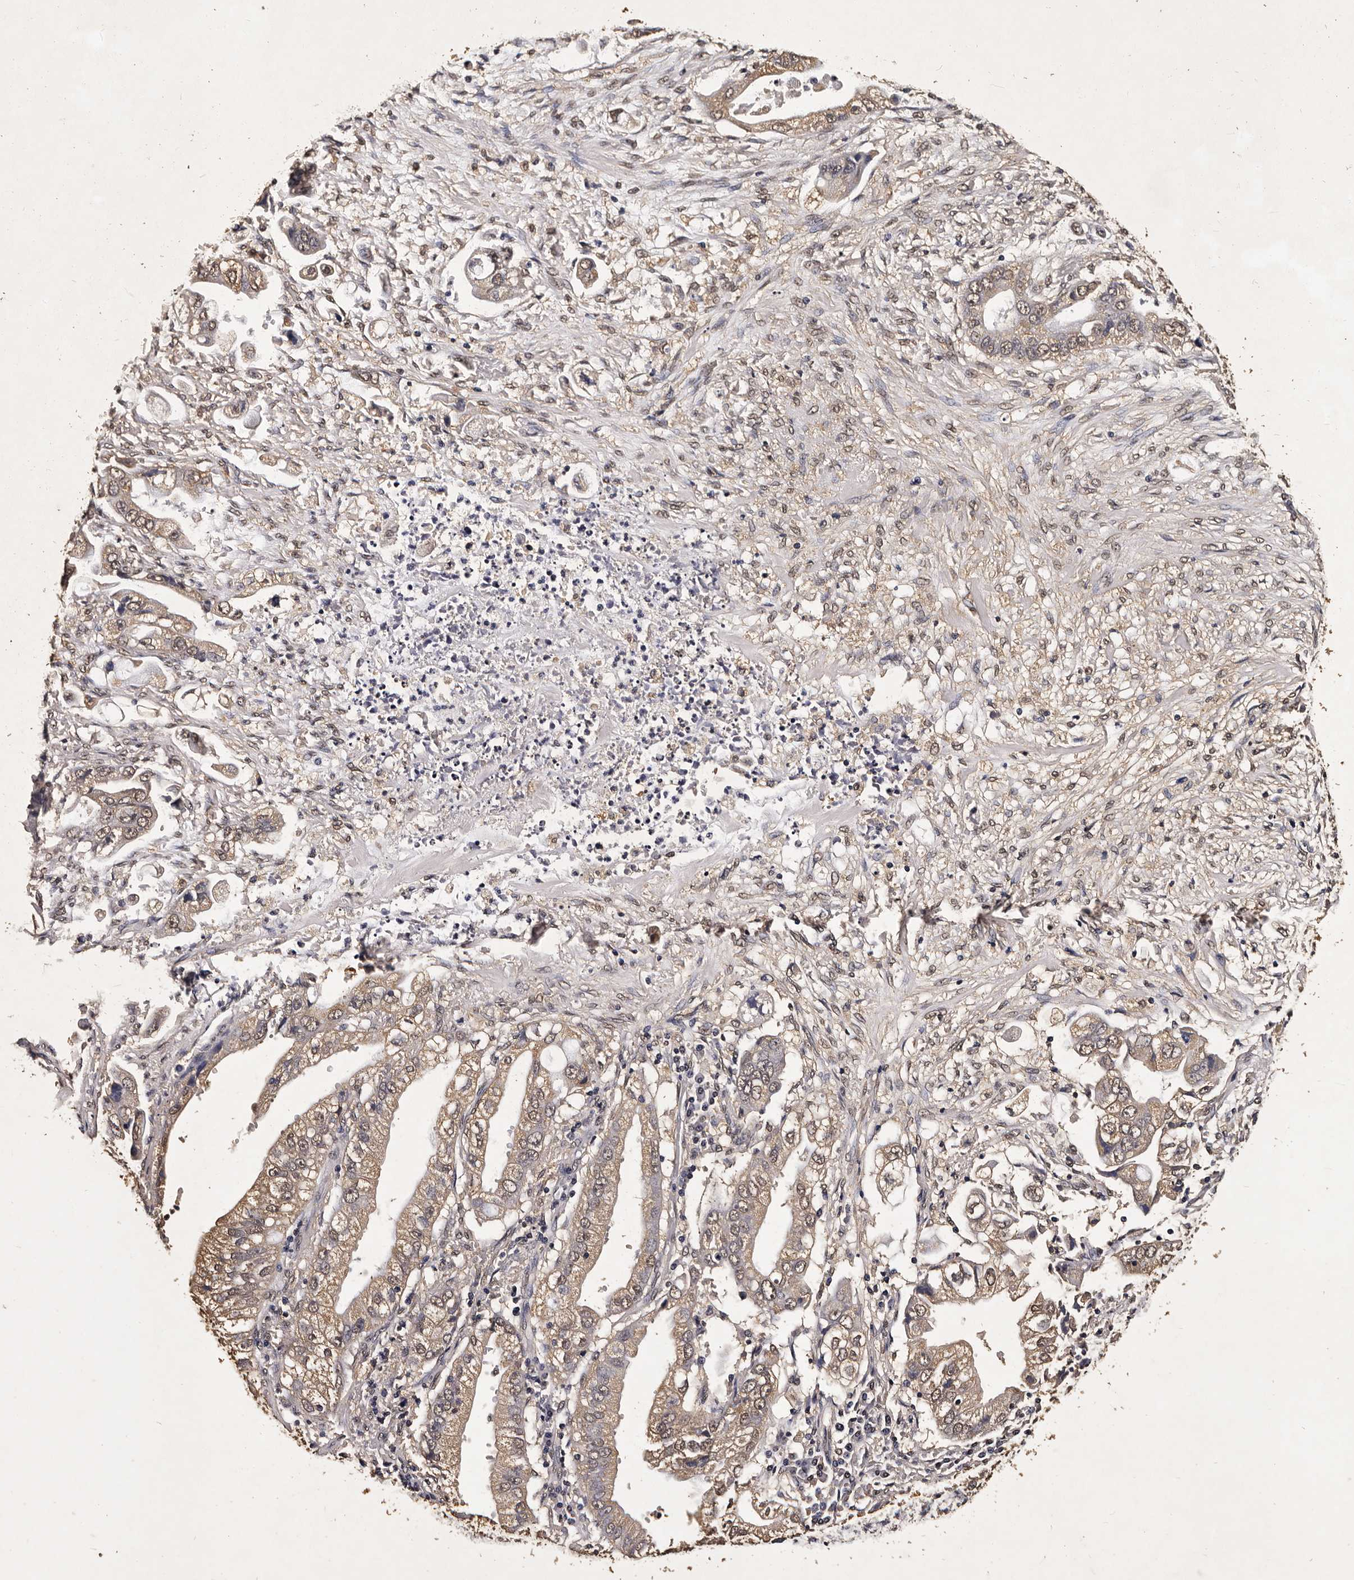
{"staining": {"intensity": "moderate", "quantity": ">75%", "location": "cytoplasmic/membranous,nuclear"}, "tissue": "stomach cancer", "cell_type": "Tumor cells", "image_type": "cancer", "snomed": [{"axis": "morphology", "description": "Adenocarcinoma, NOS"}, {"axis": "topography", "description": "Stomach"}], "caption": "Approximately >75% of tumor cells in stomach adenocarcinoma exhibit moderate cytoplasmic/membranous and nuclear protein staining as visualized by brown immunohistochemical staining.", "gene": "PARS2", "patient": {"sex": "male", "age": 62}}